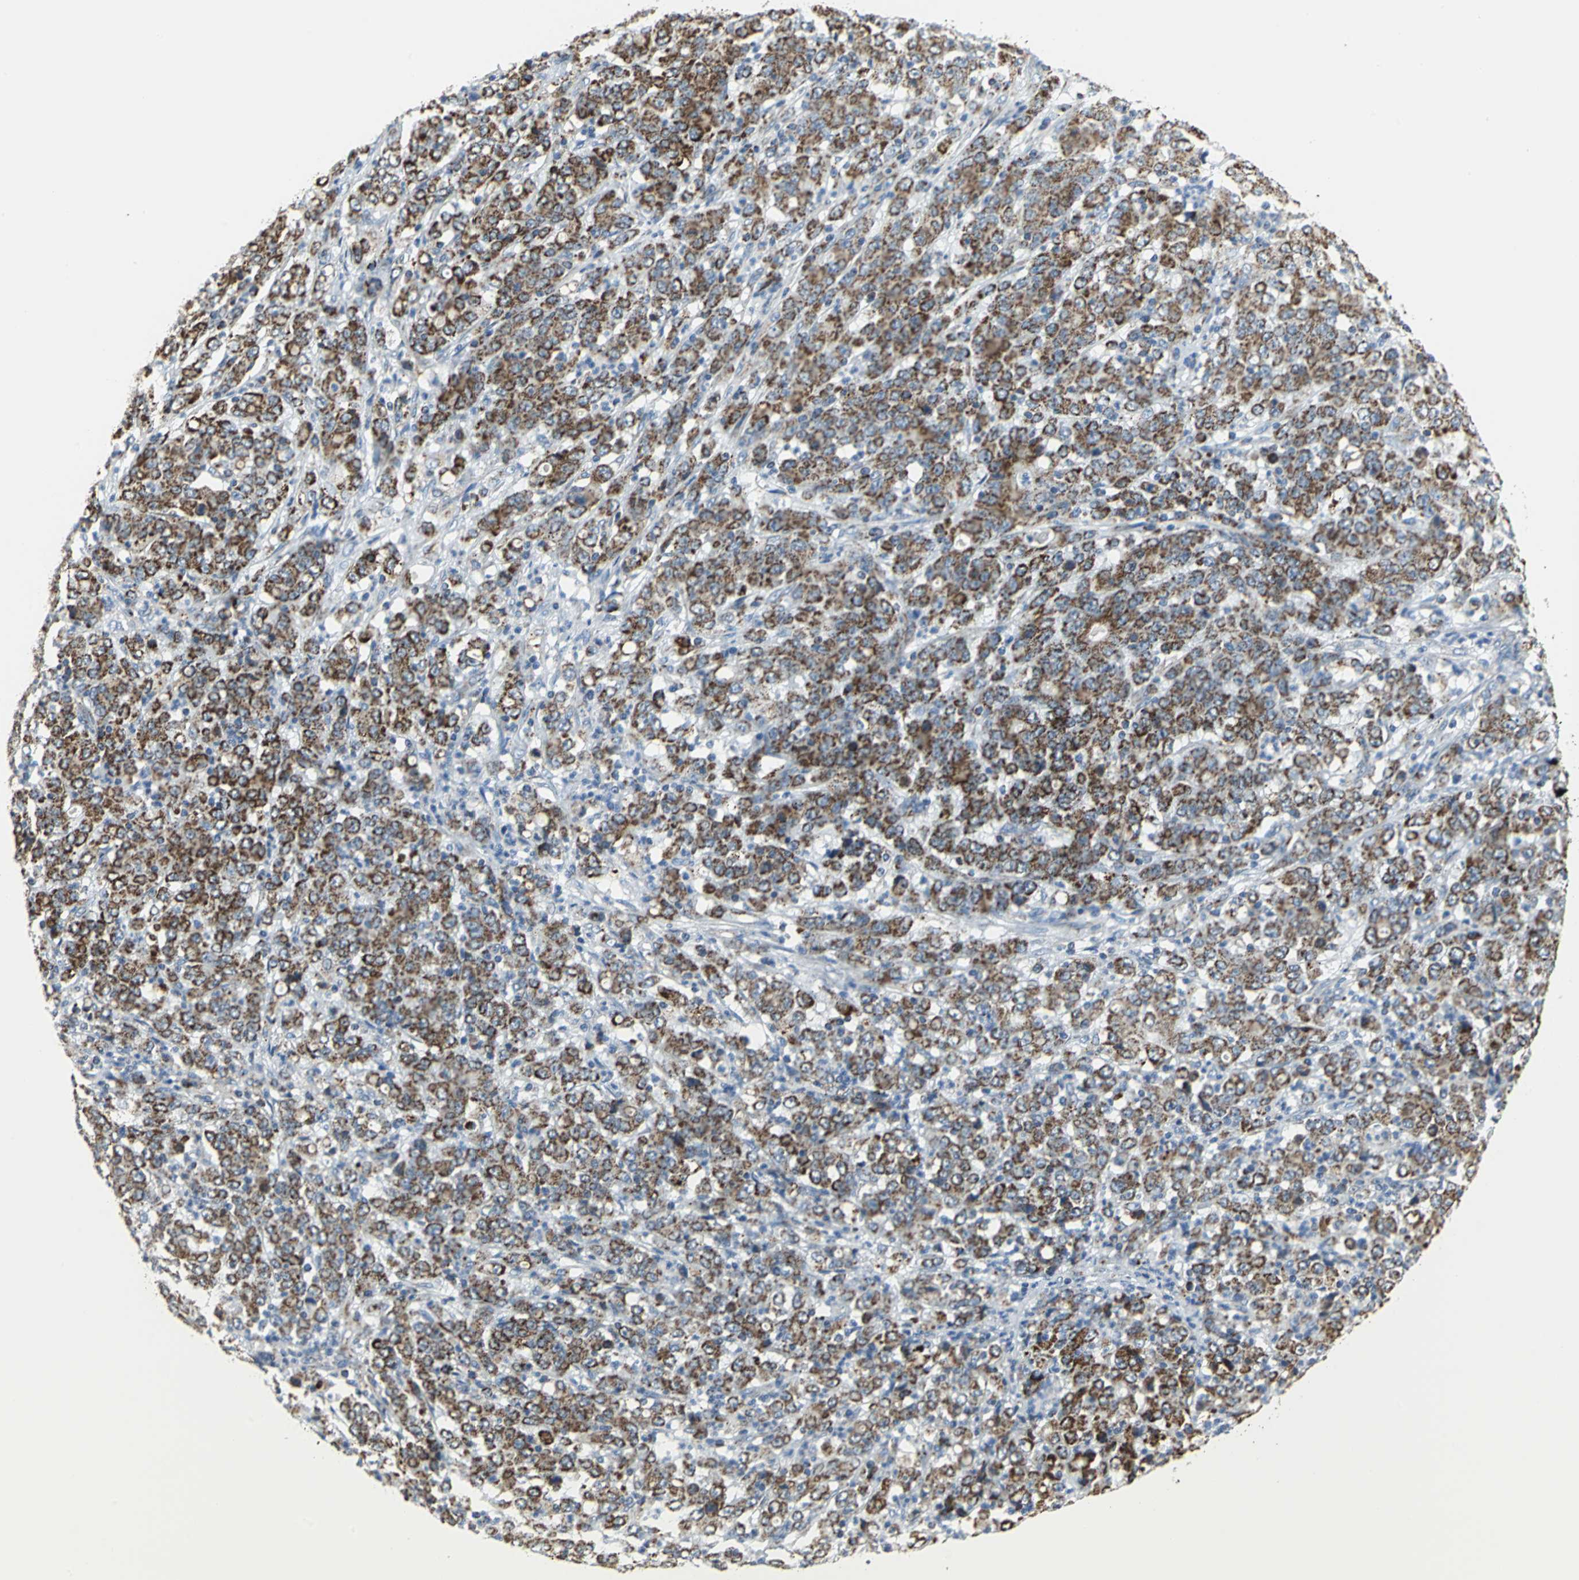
{"staining": {"intensity": "moderate", "quantity": ">75%", "location": "cytoplasmic/membranous"}, "tissue": "stomach cancer", "cell_type": "Tumor cells", "image_type": "cancer", "snomed": [{"axis": "morphology", "description": "Adenocarcinoma, NOS"}, {"axis": "topography", "description": "Stomach, lower"}], "caption": "Stomach cancer (adenocarcinoma) stained with a protein marker reveals moderate staining in tumor cells.", "gene": "NTRK1", "patient": {"sex": "female", "age": 71}}